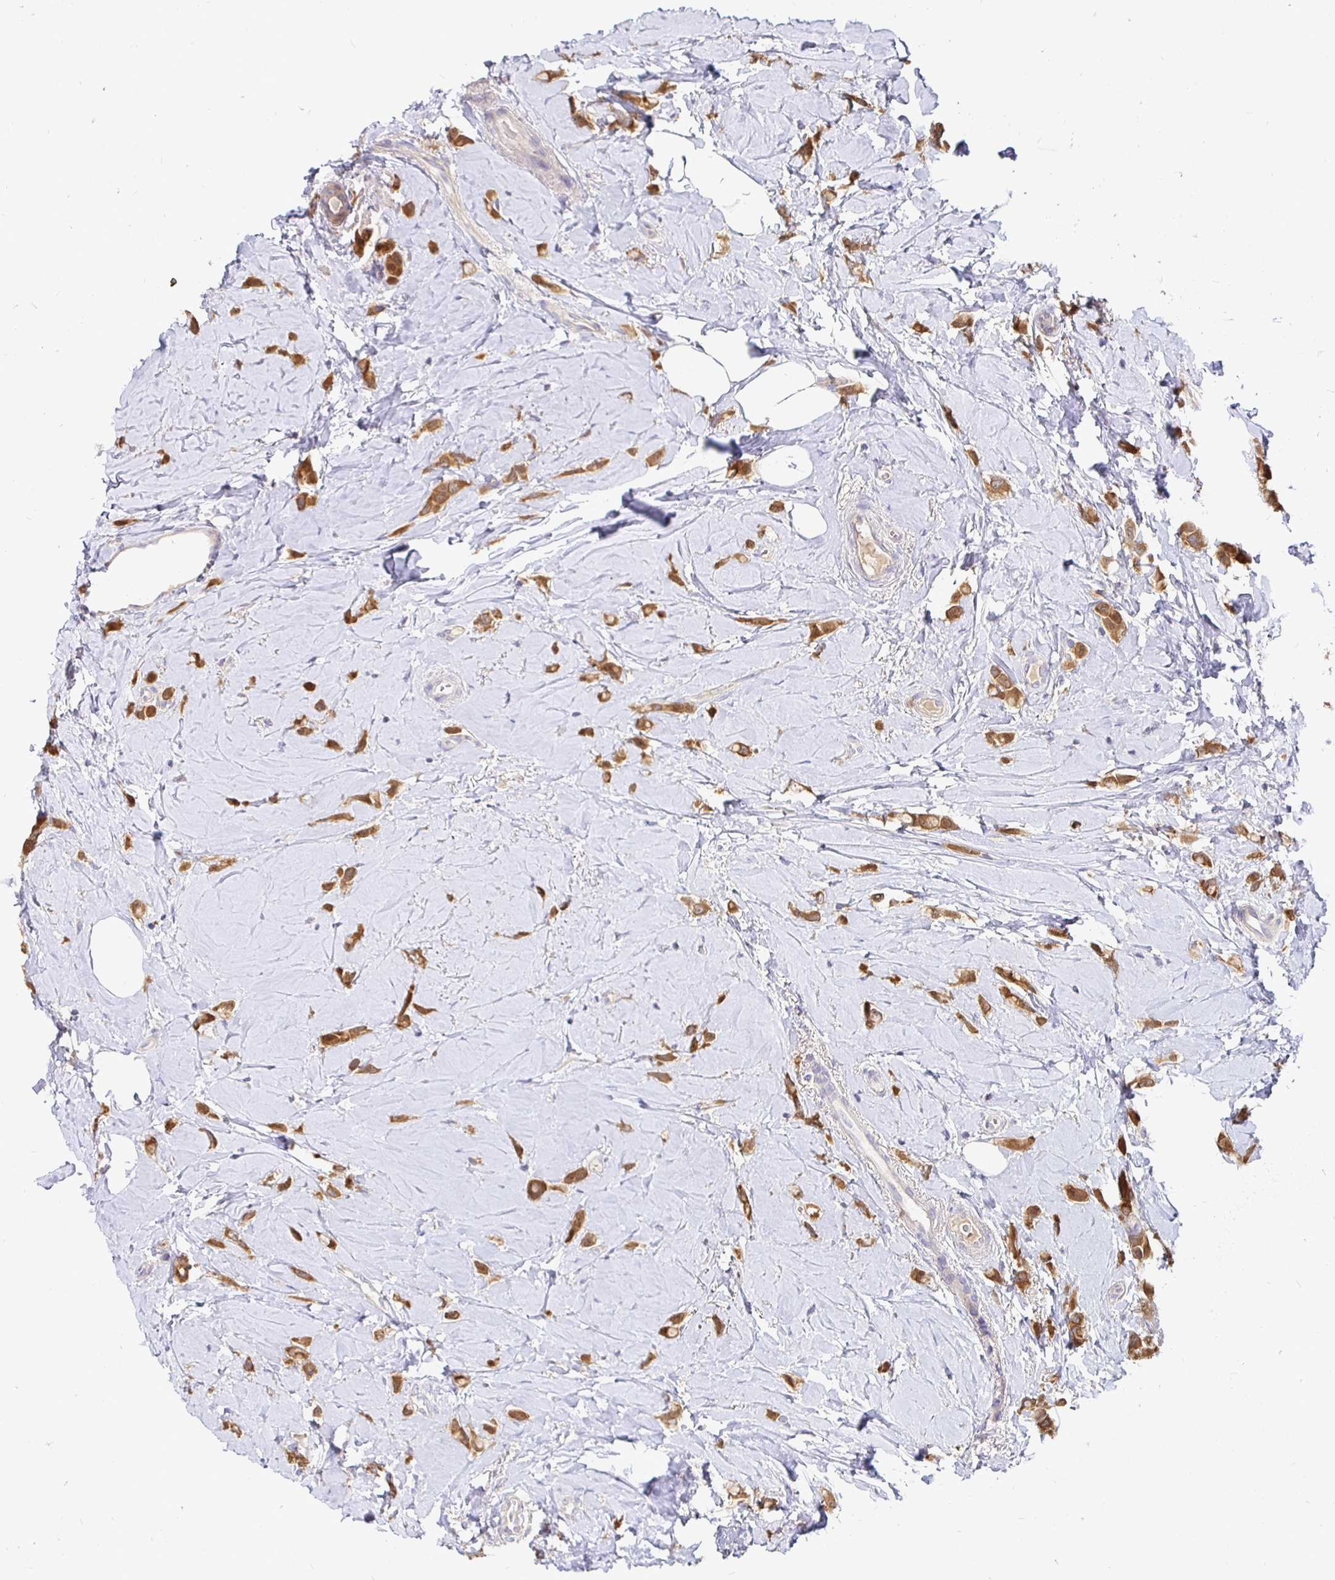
{"staining": {"intensity": "moderate", "quantity": ">75%", "location": "cytoplasmic/membranous"}, "tissue": "breast cancer", "cell_type": "Tumor cells", "image_type": "cancer", "snomed": [{"axis": "morphology", "description": "Lobular carcinoma"}, {"axis": "topography", "description": "Breast"}], "caption": "Immunohistochemistry staining of lobular carcinoma (breast), which shows medium levels of moderate cytoplasmic/membranous staining in about >75% of tumor cells indicating moderate cytoplasmic/membranous protein expression. The staining was performed using DAB (3,3'-diaminobenzidine) (brown) for protein detection and nuclei were counterstained in hematoxylin (blue).", "gene": "KIF21A", "patient": {"sex": "female", "age": 66}}